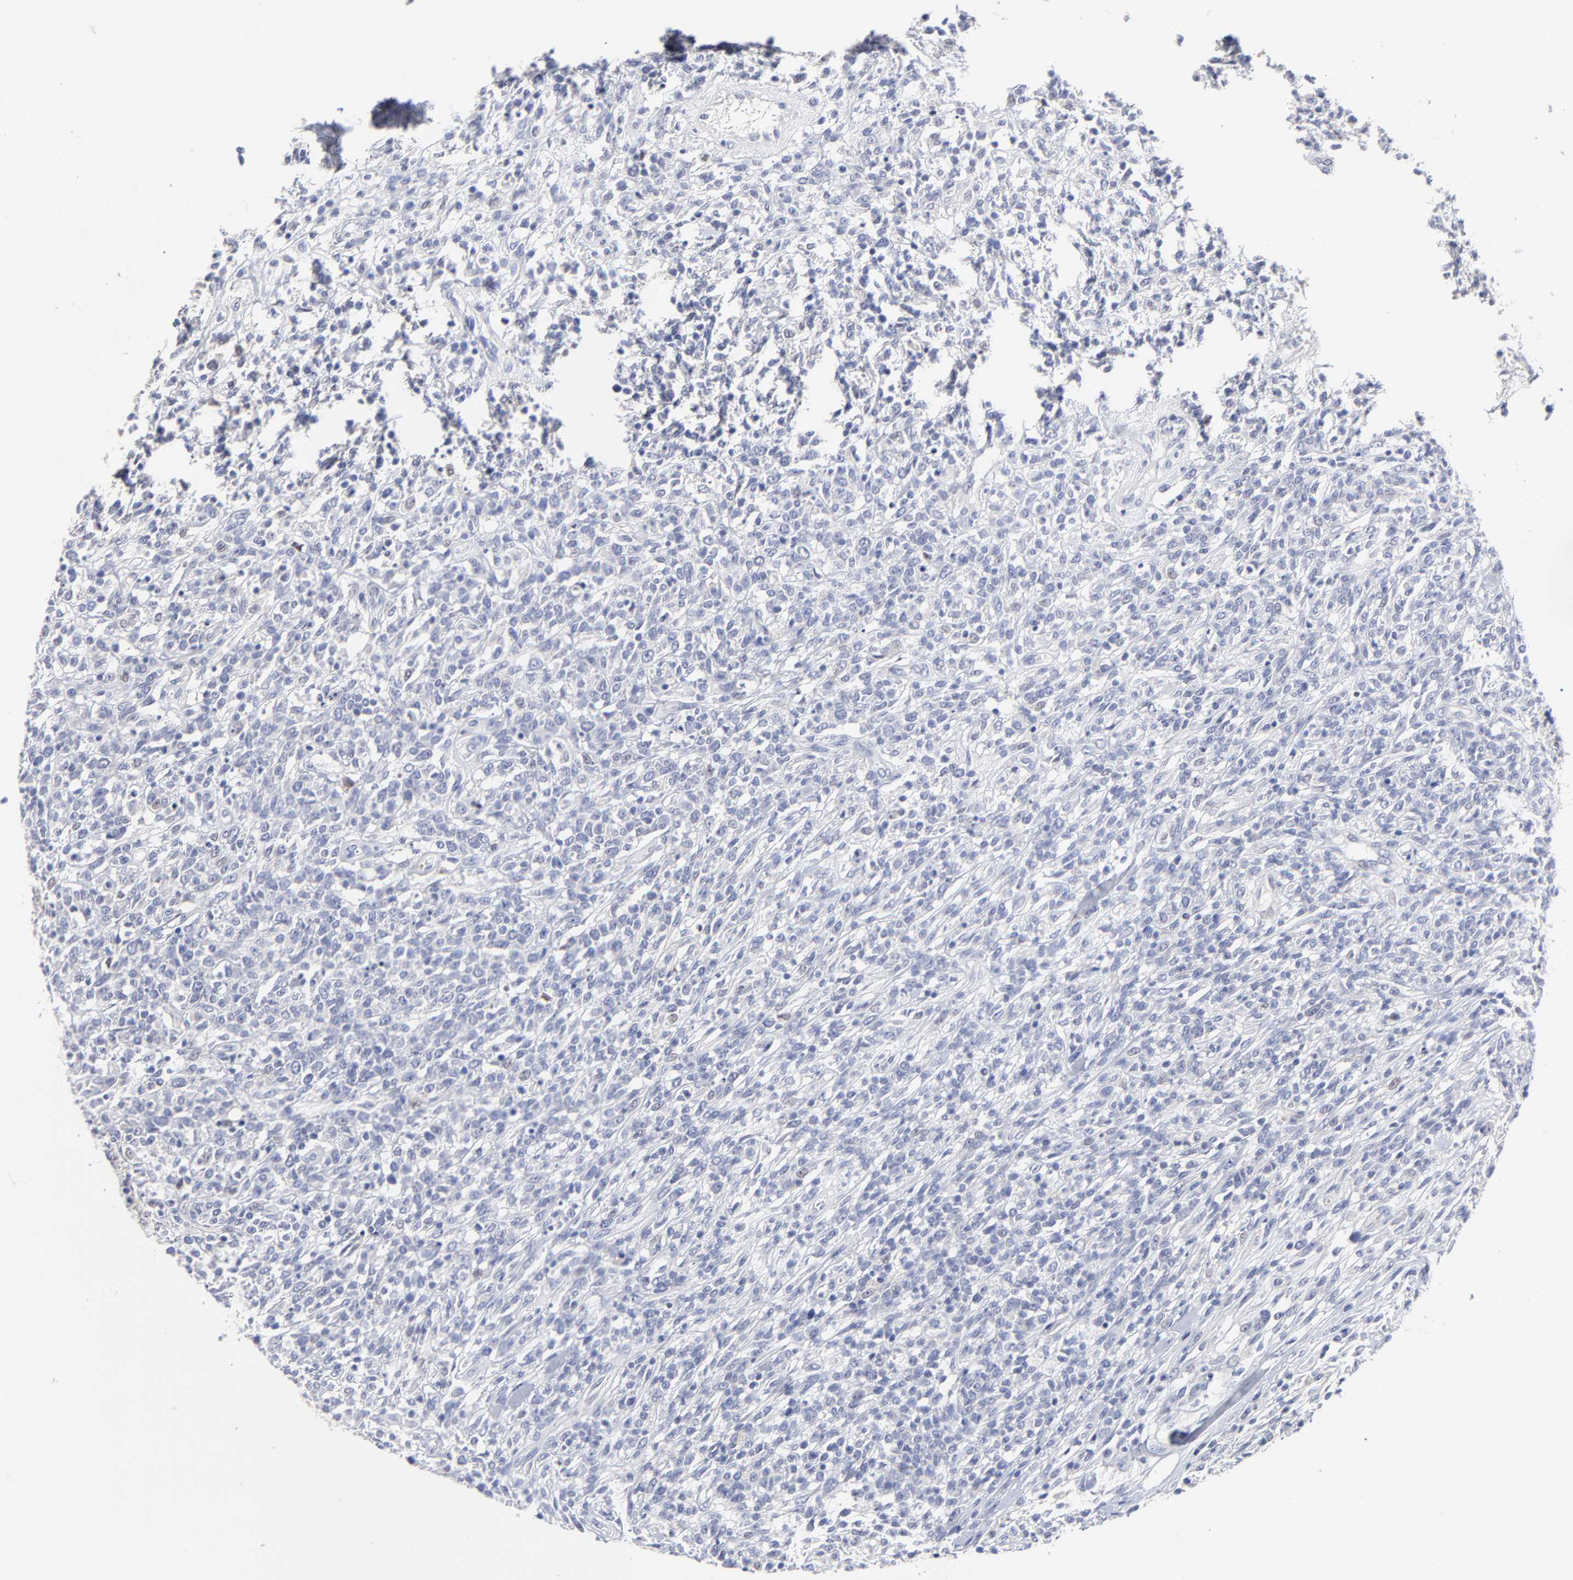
{"staining": {"intensity": "negative", "quantity": "none", "location": "none"}, "tissue": "lymphoma", "cell_type": "Tumor cells", "image_type": "cancer", "snomed": [{"axis": "morphology", "description": "Malignant lymphoma, non-Hodgkin's type, High grade"}, {"axis": "topography", "description": "Lymph node"}], "caption": "High power microscopy image of an IHC micrograph of high-grade malignant lymphoma, non-Hodgkin's type, revealing no significant staining in tumor cells.", "gene": "CXADR", "patient": {"sex": "female", "age": 73}}